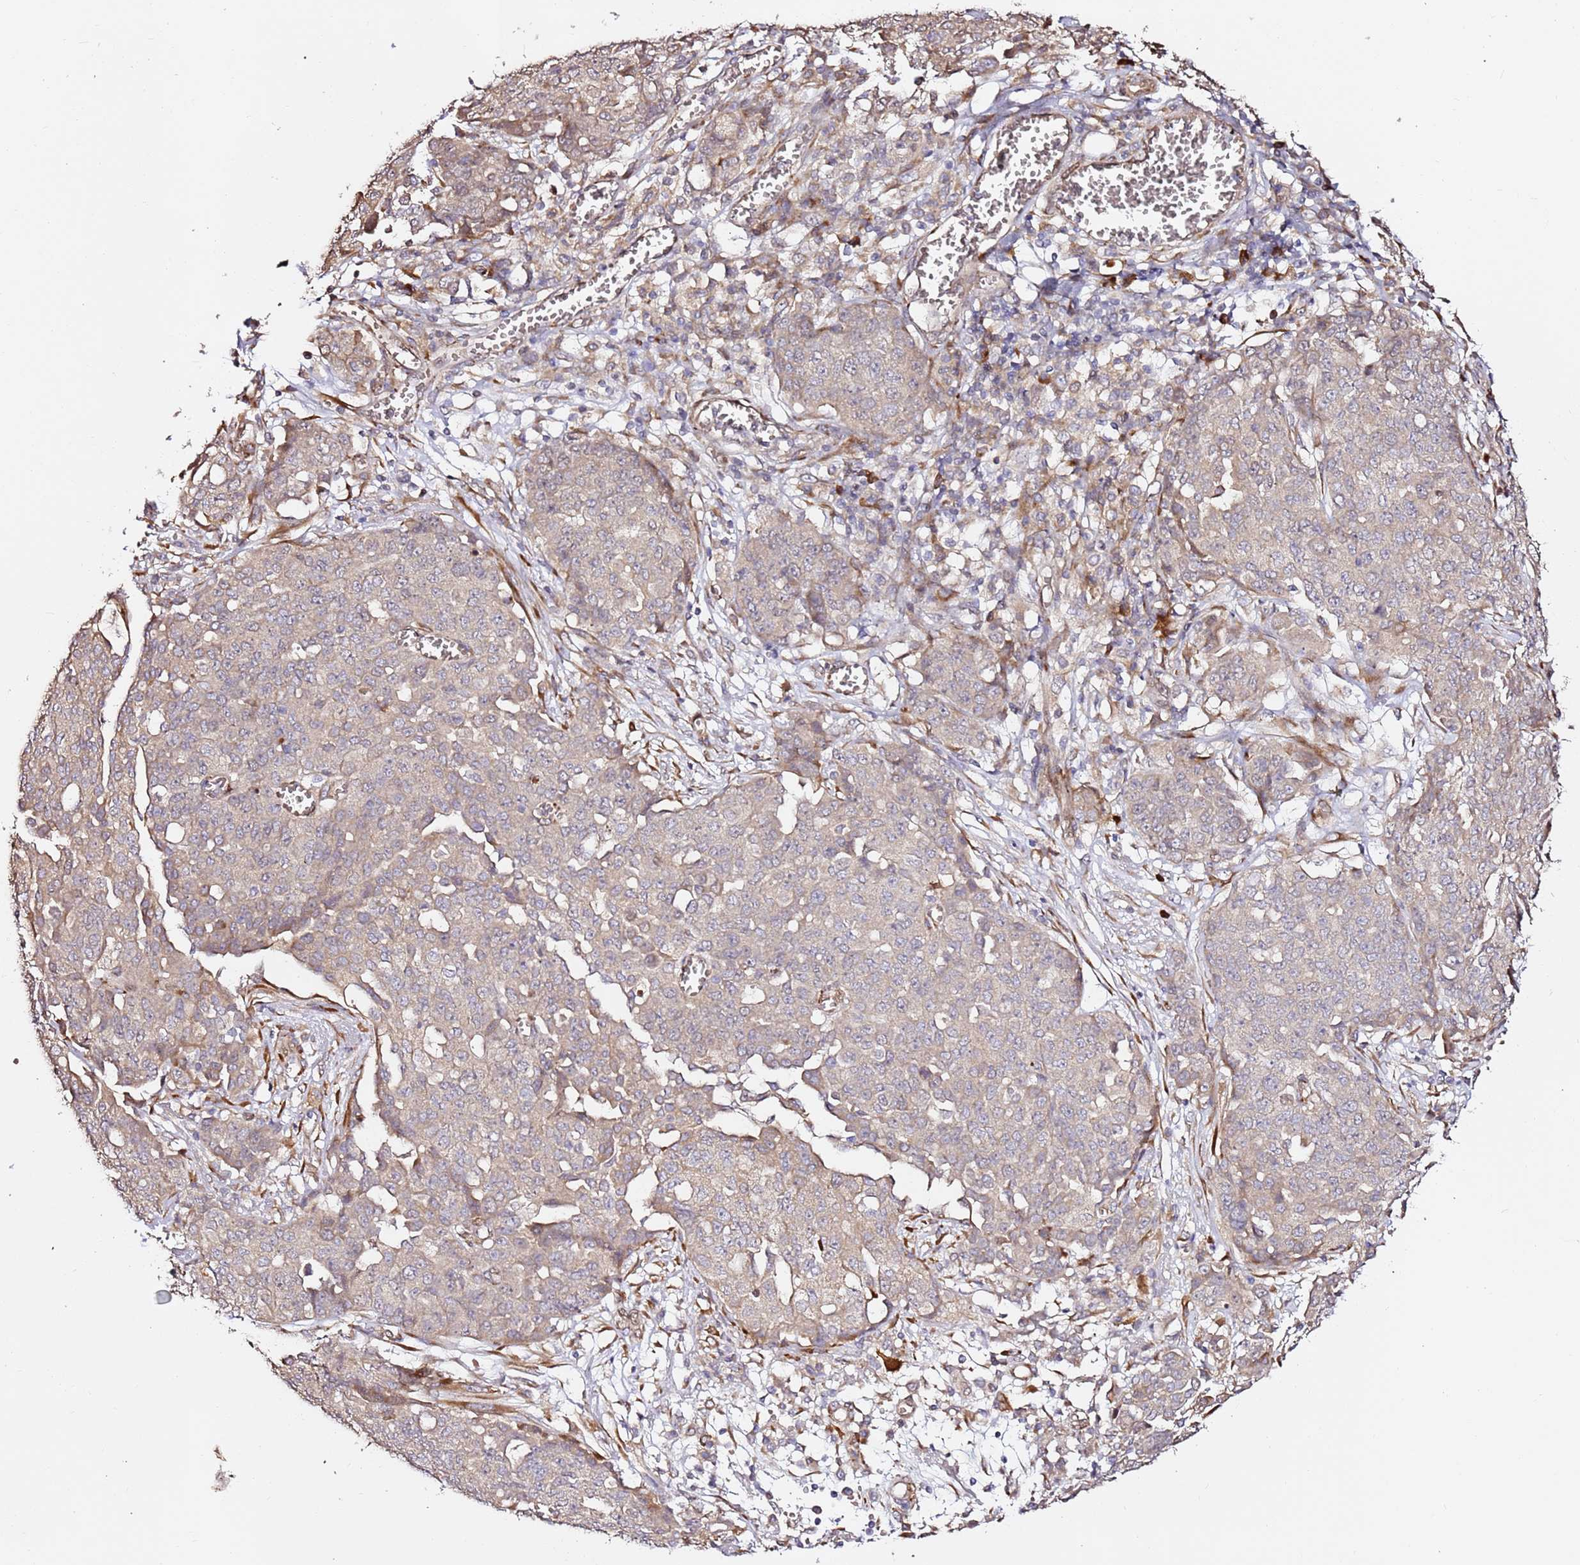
{"staining": {"intensity": "weak", "quantity": "<25%", "location": "cytoplasmic/membranous"}, "tissue": "ovarian cancer", "cell_type": "Tumor cells", "image_type": "cancer", "snomed": [{"axis": "morphology", "description": "Cystadenocarcinoma, serous, NOS"}, {"axis": "topography", "description": "Soft tissue"}, {"axis": "topography", "description": "Ovary"}], "caption": "Immunohistochemistry (IHC) histopathology image of neoplastic tissue: ovarian cancer (serous cystadenocarcinoma) stained with DAB (3,3'-diaminobenzidine) exhibits no significant protein positivity in tumor cells.", "gene": "HSD17B7", "patient": {"sex": "female", "age": 57}}